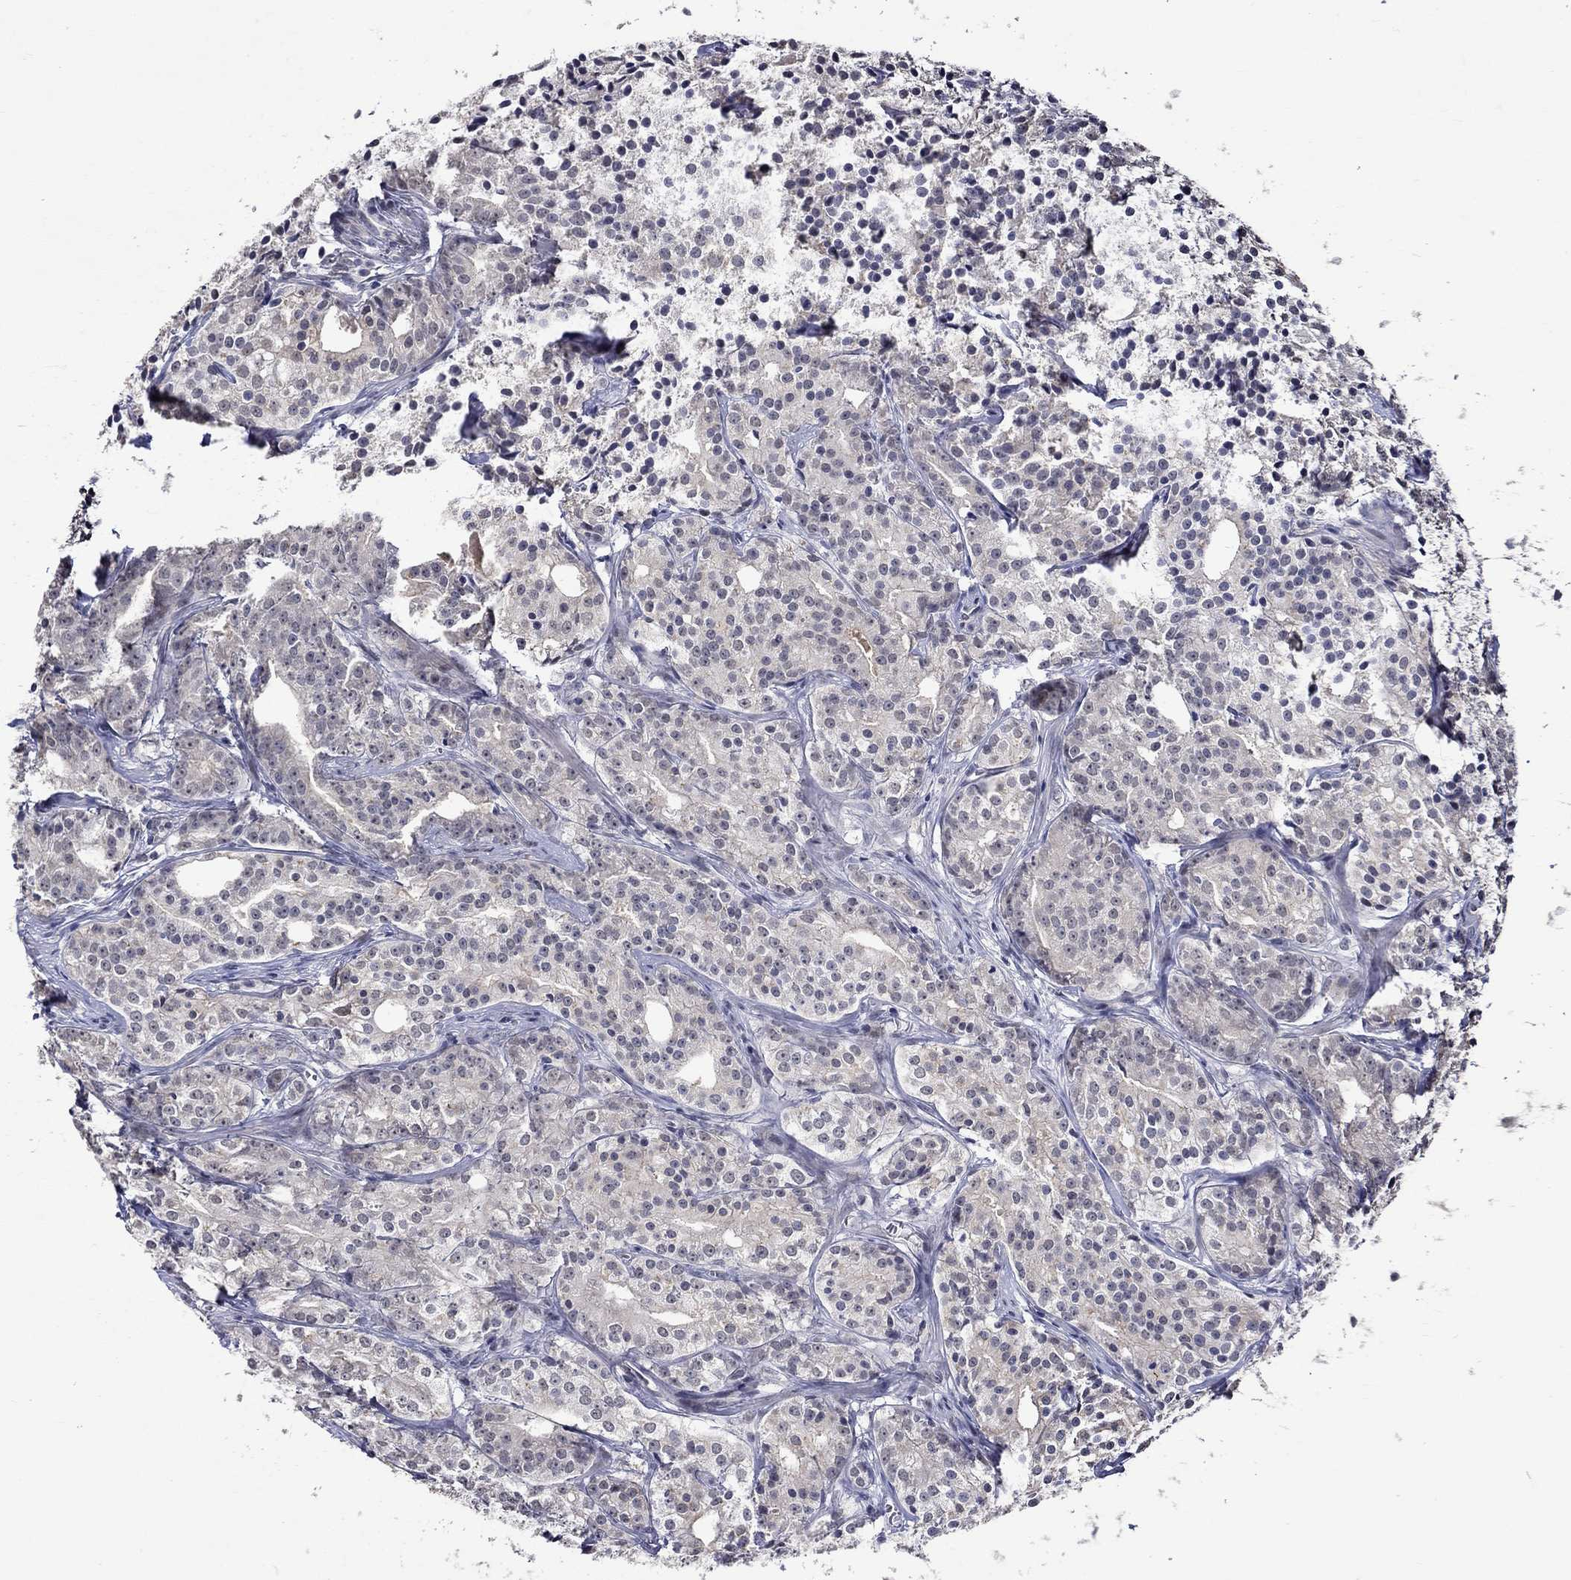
{"staining": {"intensity": "negative", "quantity": "none", "location": "none"}, "tissue": "prostate cancer", "cell_type": "Tumor cells", "image_type": "cancer", "snomed": [{"axis": "morphology", "description": "Adenocarcinoma, Medium grade"}, {"axis": "topography", "description": "Prostate"}], "caption": "Protein analysis of medium-grade adenocarcinoma (prostate) shows no significant expression in tumor cells.", "gene": "DDX3Y", "patient": {"sex": "male", "age": 74}}